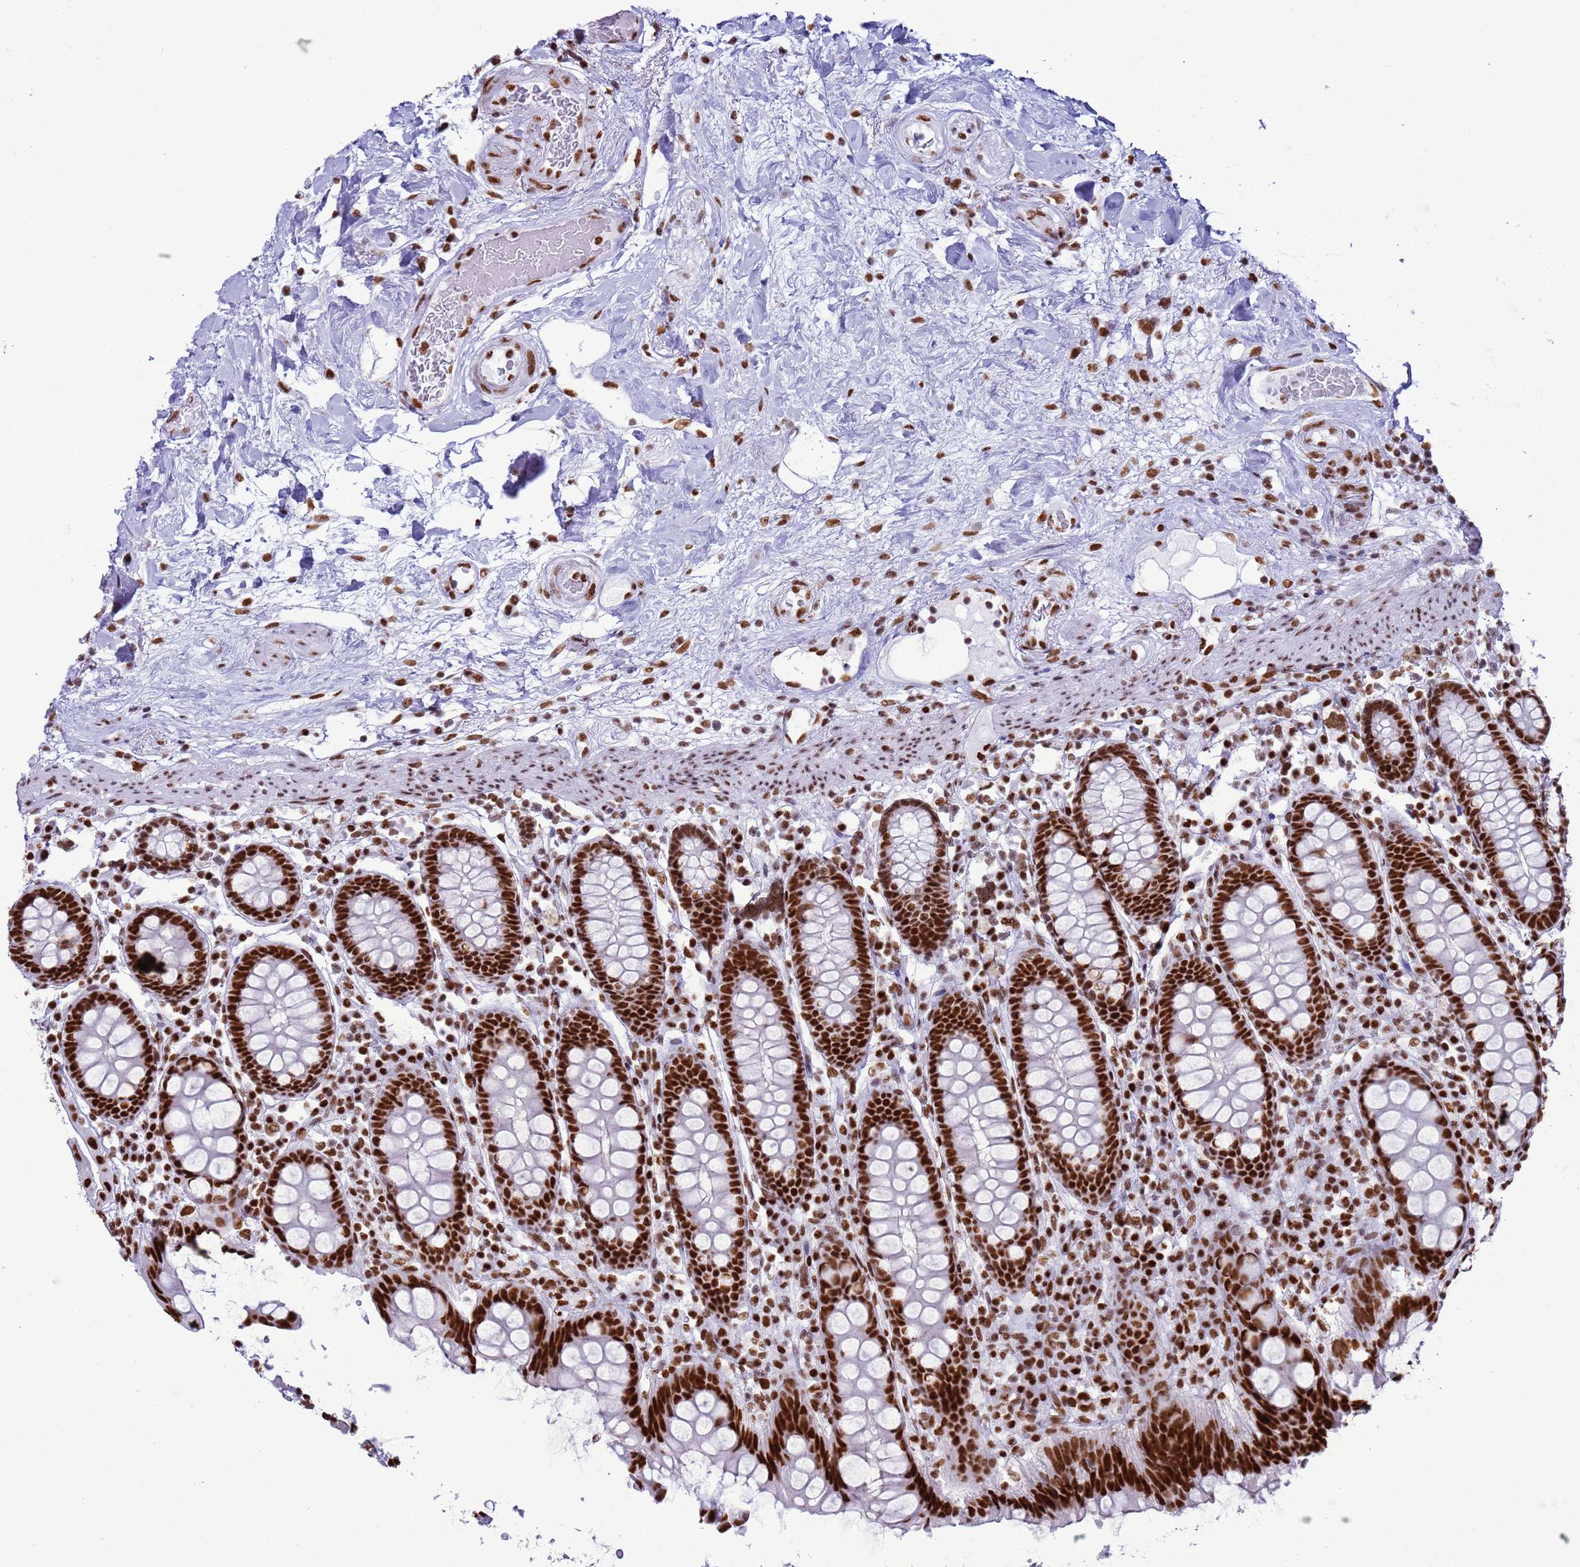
{"staining": {"intensity": "moderate", "quantity": ">75%", "location": "nuclear"}, "tissue": "colon", "cell_type": "Endothelial cells", "image_type": "normal", "snomed": [{"axis": "morphology", "description": "Normal tissue, NOS"}, {"axis": "topography", "description": "Colon"}], "caption": "Moderate nuclear expression is identified in about >75% of endothelial cells in unremarkable colon.", "gene": "RALY", "patient": {"sex": "female", "age": 79}}